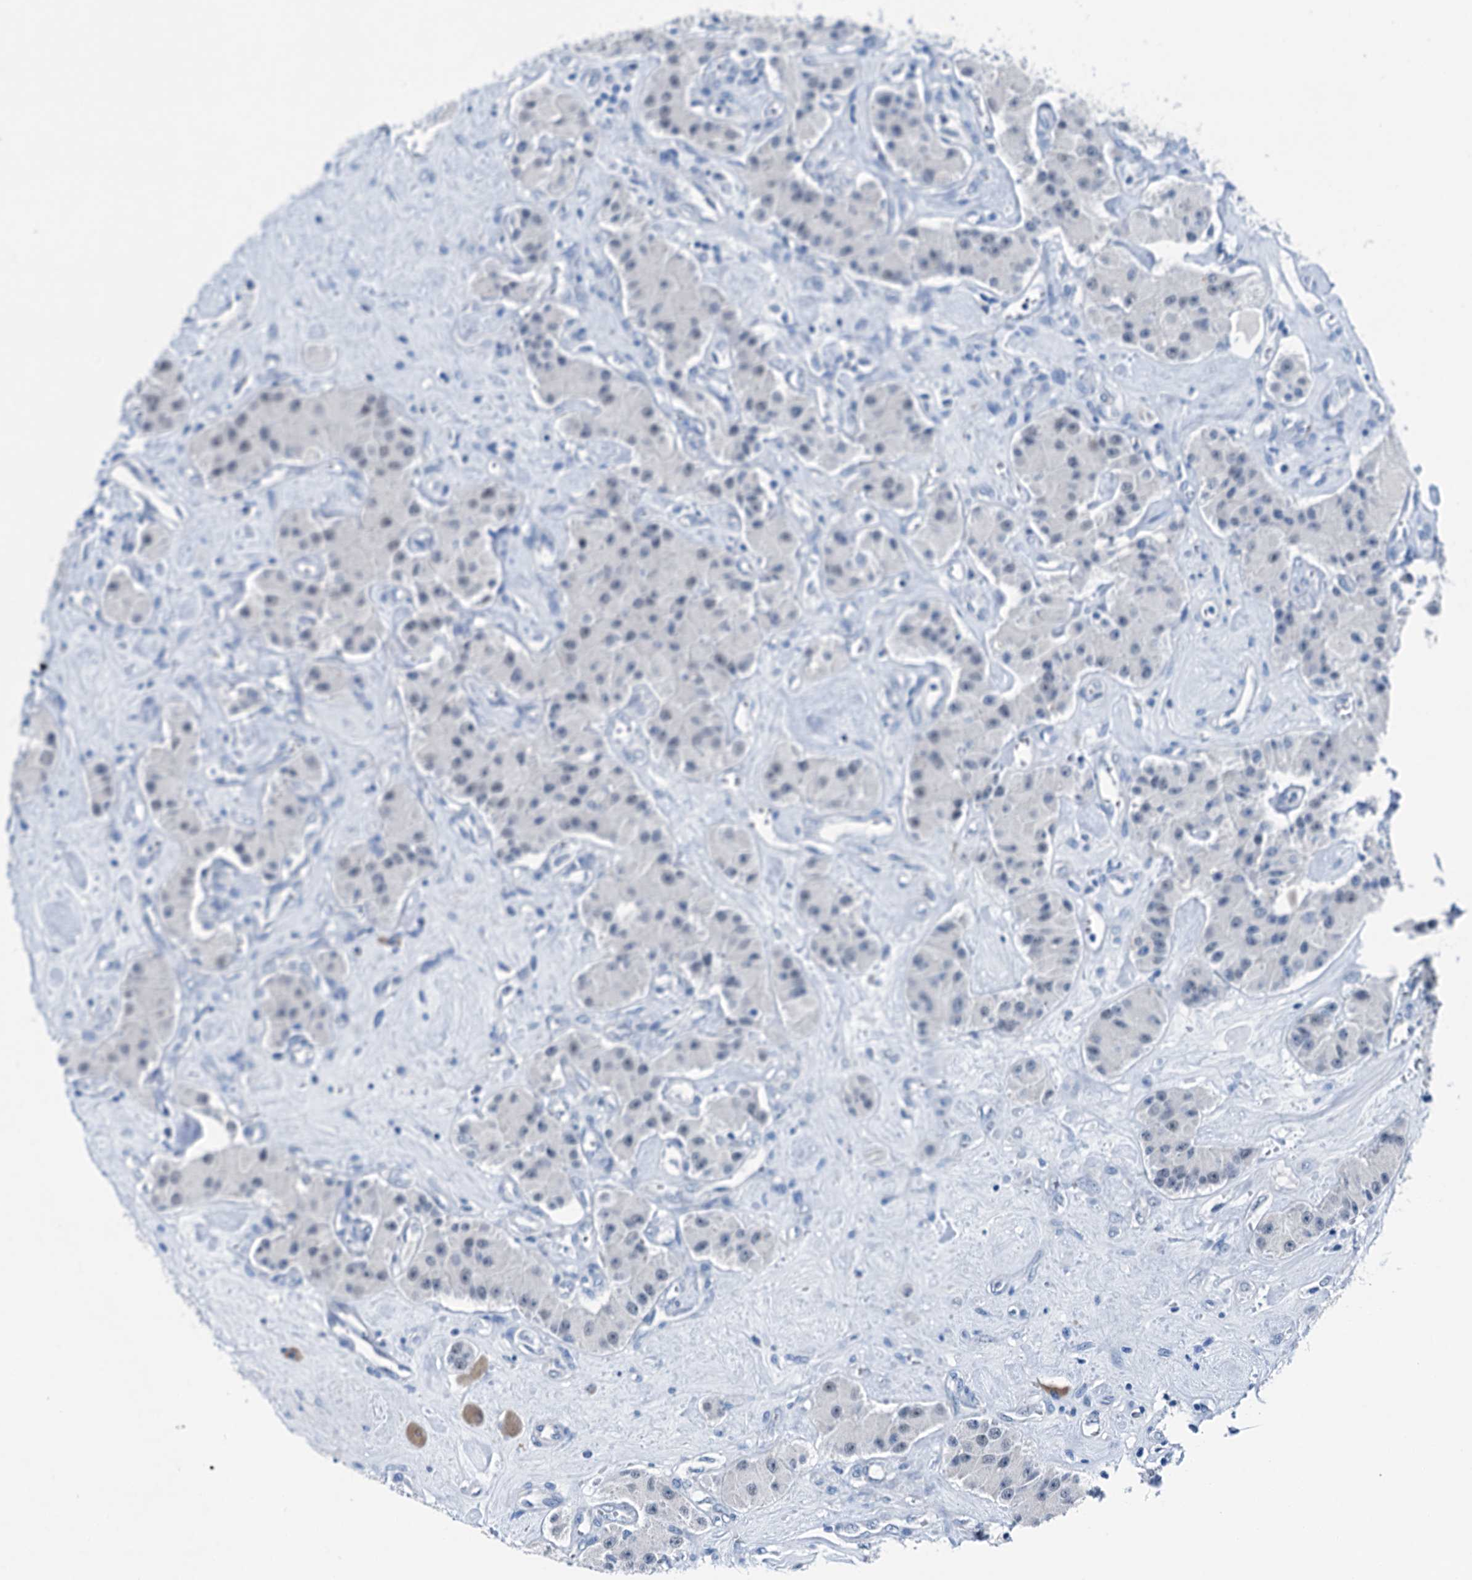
{"staining": {"intensity": "negative", "quantity": "none", "location": "none"}, "tissue": "carcinoid", "cell_type": "Tumor cells", "image_type": "cancer", "snomed": [{"axis": "morphology", "description": "Carcinoid, malignant, NOS"}, {"axis": "topography", "description": "Pancreas"}], "caption": "A micrograph of human carcinoid (malignant) is negative for staining in tumor cells.", "gene": "CBLN3", "patient": {"sex": "male", "age": 41}}